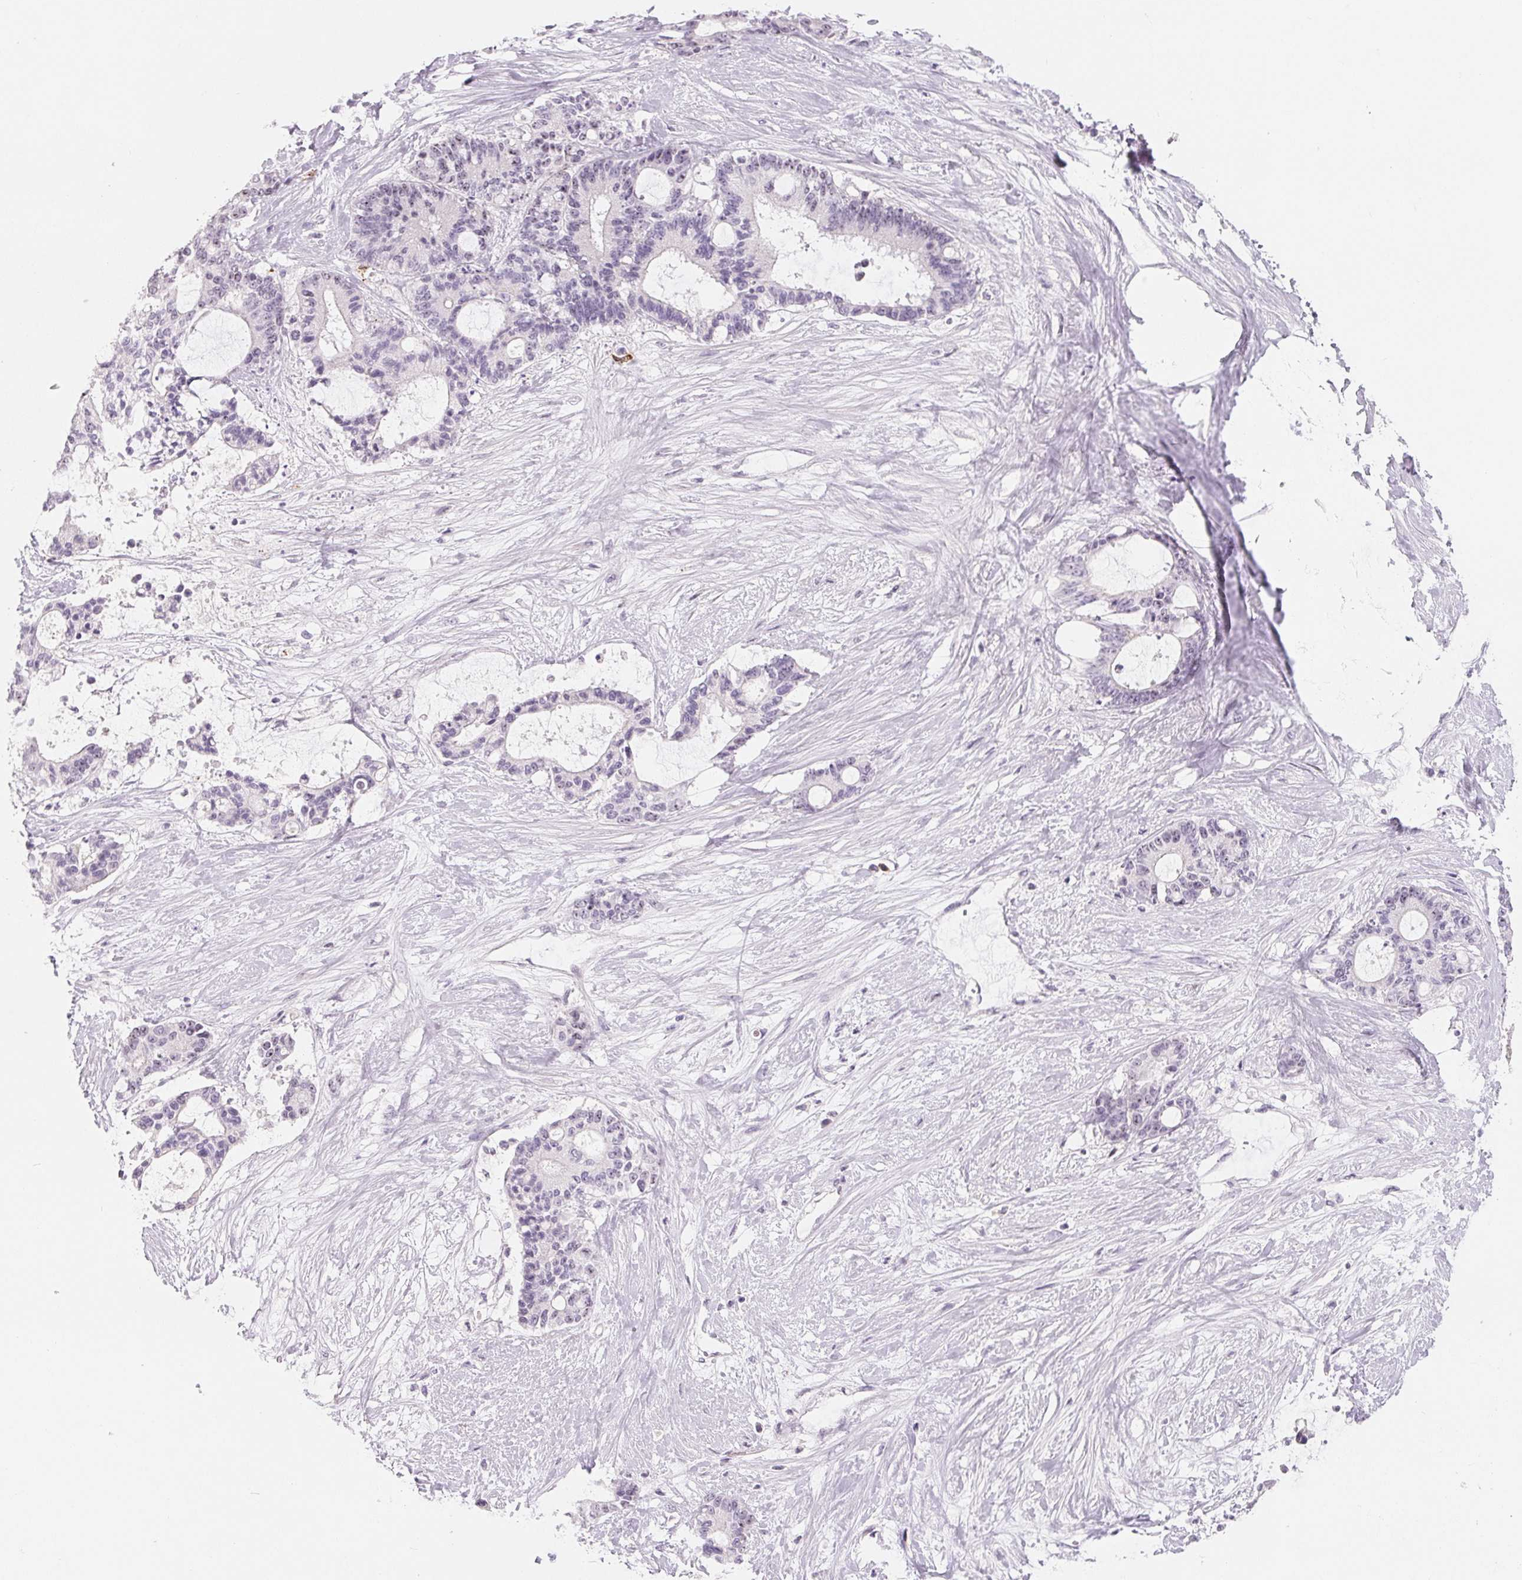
{"staining": {"intensity": "negative", "quantity": "none", "location": "none"}, "tissue": "liver cancer", "cell_type": "Tumor cells", "image_type": "cancer", "snomed": [{"axis": "morphology", "description": "Normal tissue, NOS"}, {"axis": "morphology", "description": "Cholangiocarcinoma"}, {"axis": "topography", "description": "Liver"}, {"axis": "topography", "description": "Peripheral nerve tissue"}], "caption": "Immunohistochemistry (IHC) histopathology image of liver cancer (cholangiocarcinoma) stained for a protein (brown), which reveals no expression in tumor cells.", "gene": "CD69", "patient": {"sex": "female", "age": 73}}